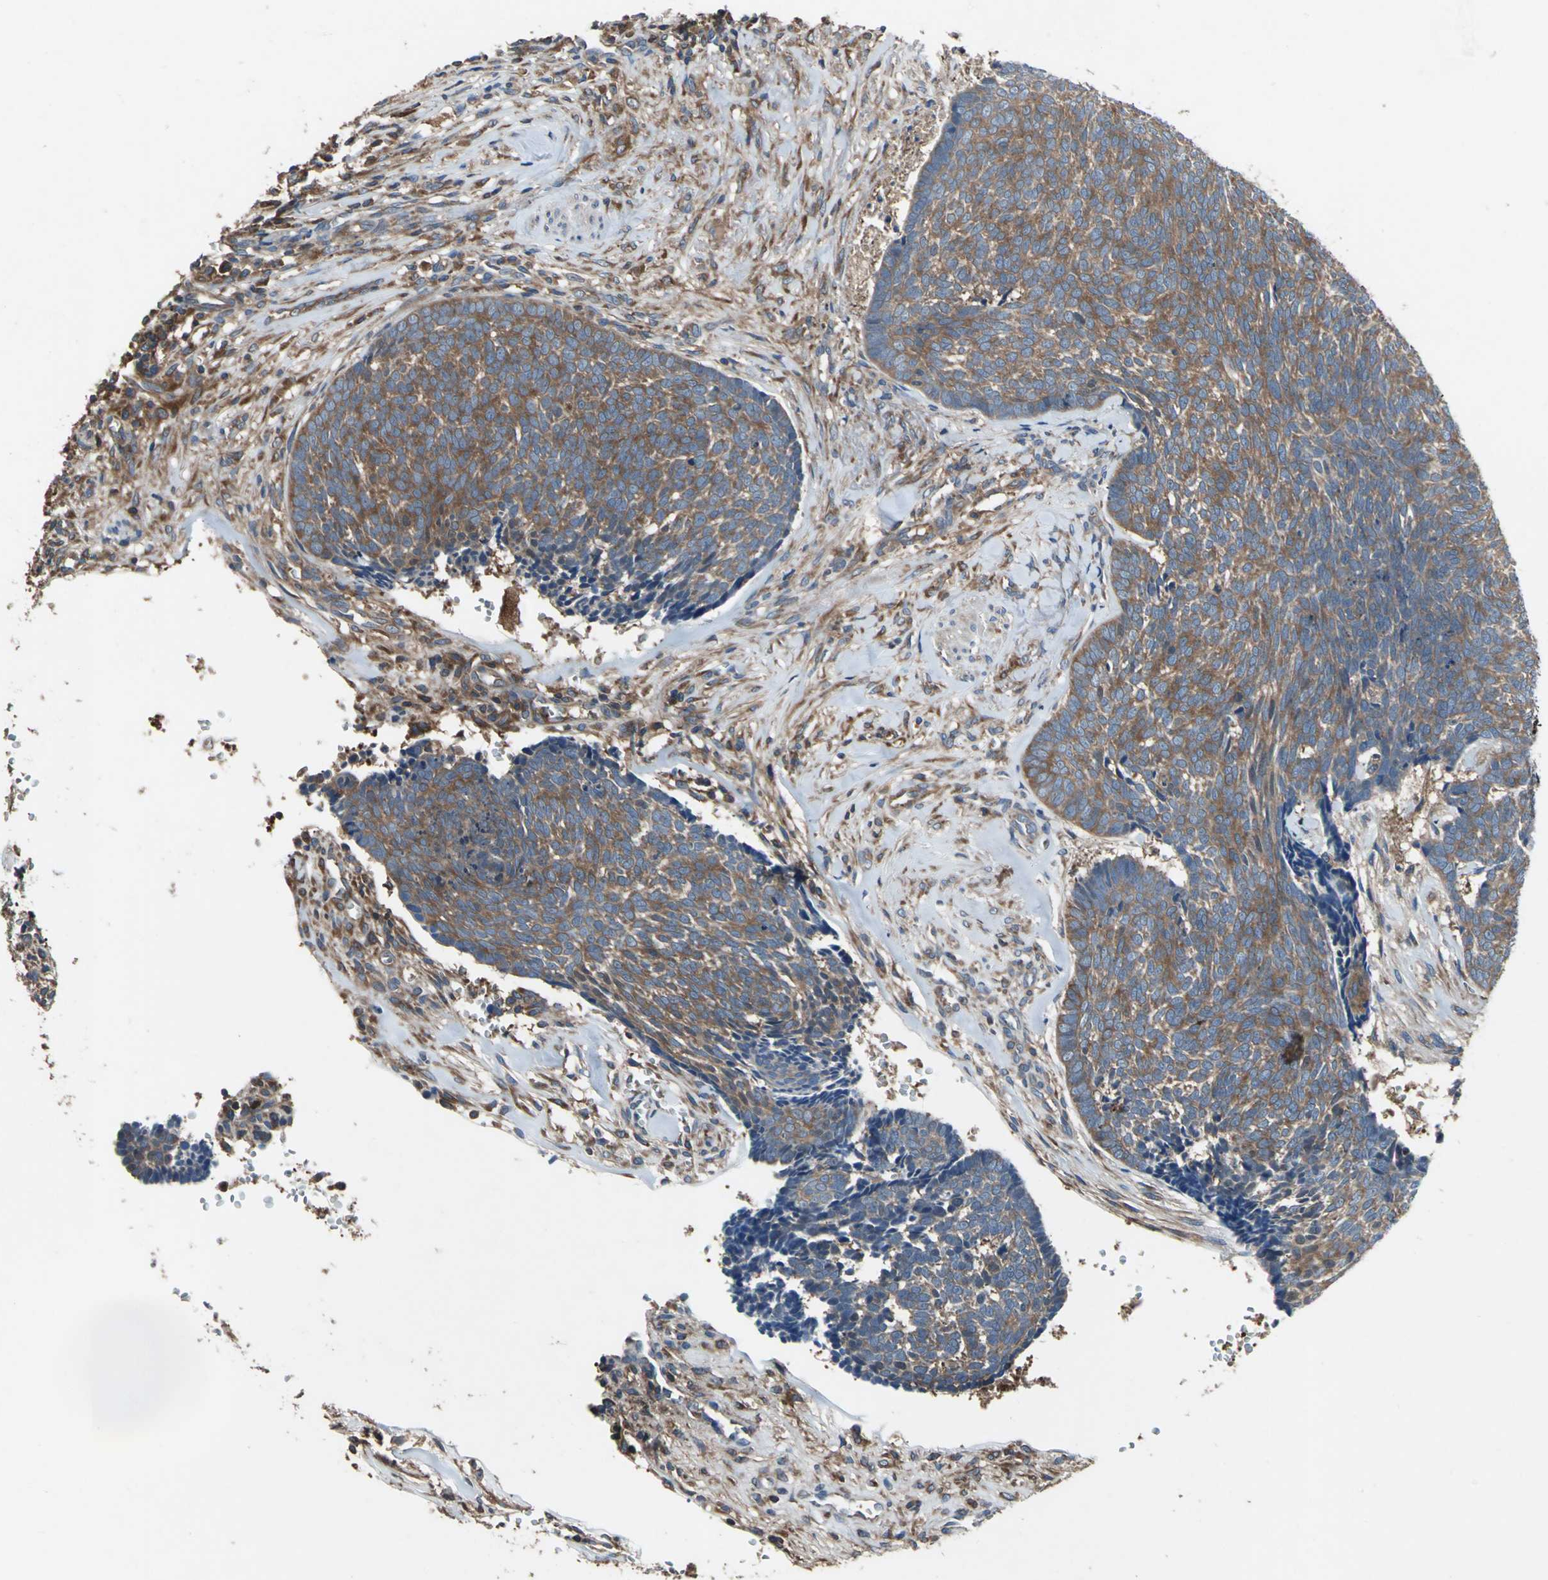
{"staining": {"intensity": "strong", "quantity": ">75%", "location": "cytoplasmic/membranous"}, "tissue": "skin cancer", "cell_type": "Tumor cells", "image_type": "cancer", "snomed": [{"axis": "morphology", "description": "Basal cell carcinoma"}, {"axis": "topography", "description": "Skin"}], "caption": "Strong cytoplasmic/membranous protein expression is present in about >75% of tumor cells in skin cancer (basal cell carcinoma). Using DAB (3,3'-diaminobenzidine) (brown) and hematoxylin (blue) stains, captured at high magnification using brightfield microscopy.", "gene": "CAPN1", "patient": {"sex": "male", "age": 84}}